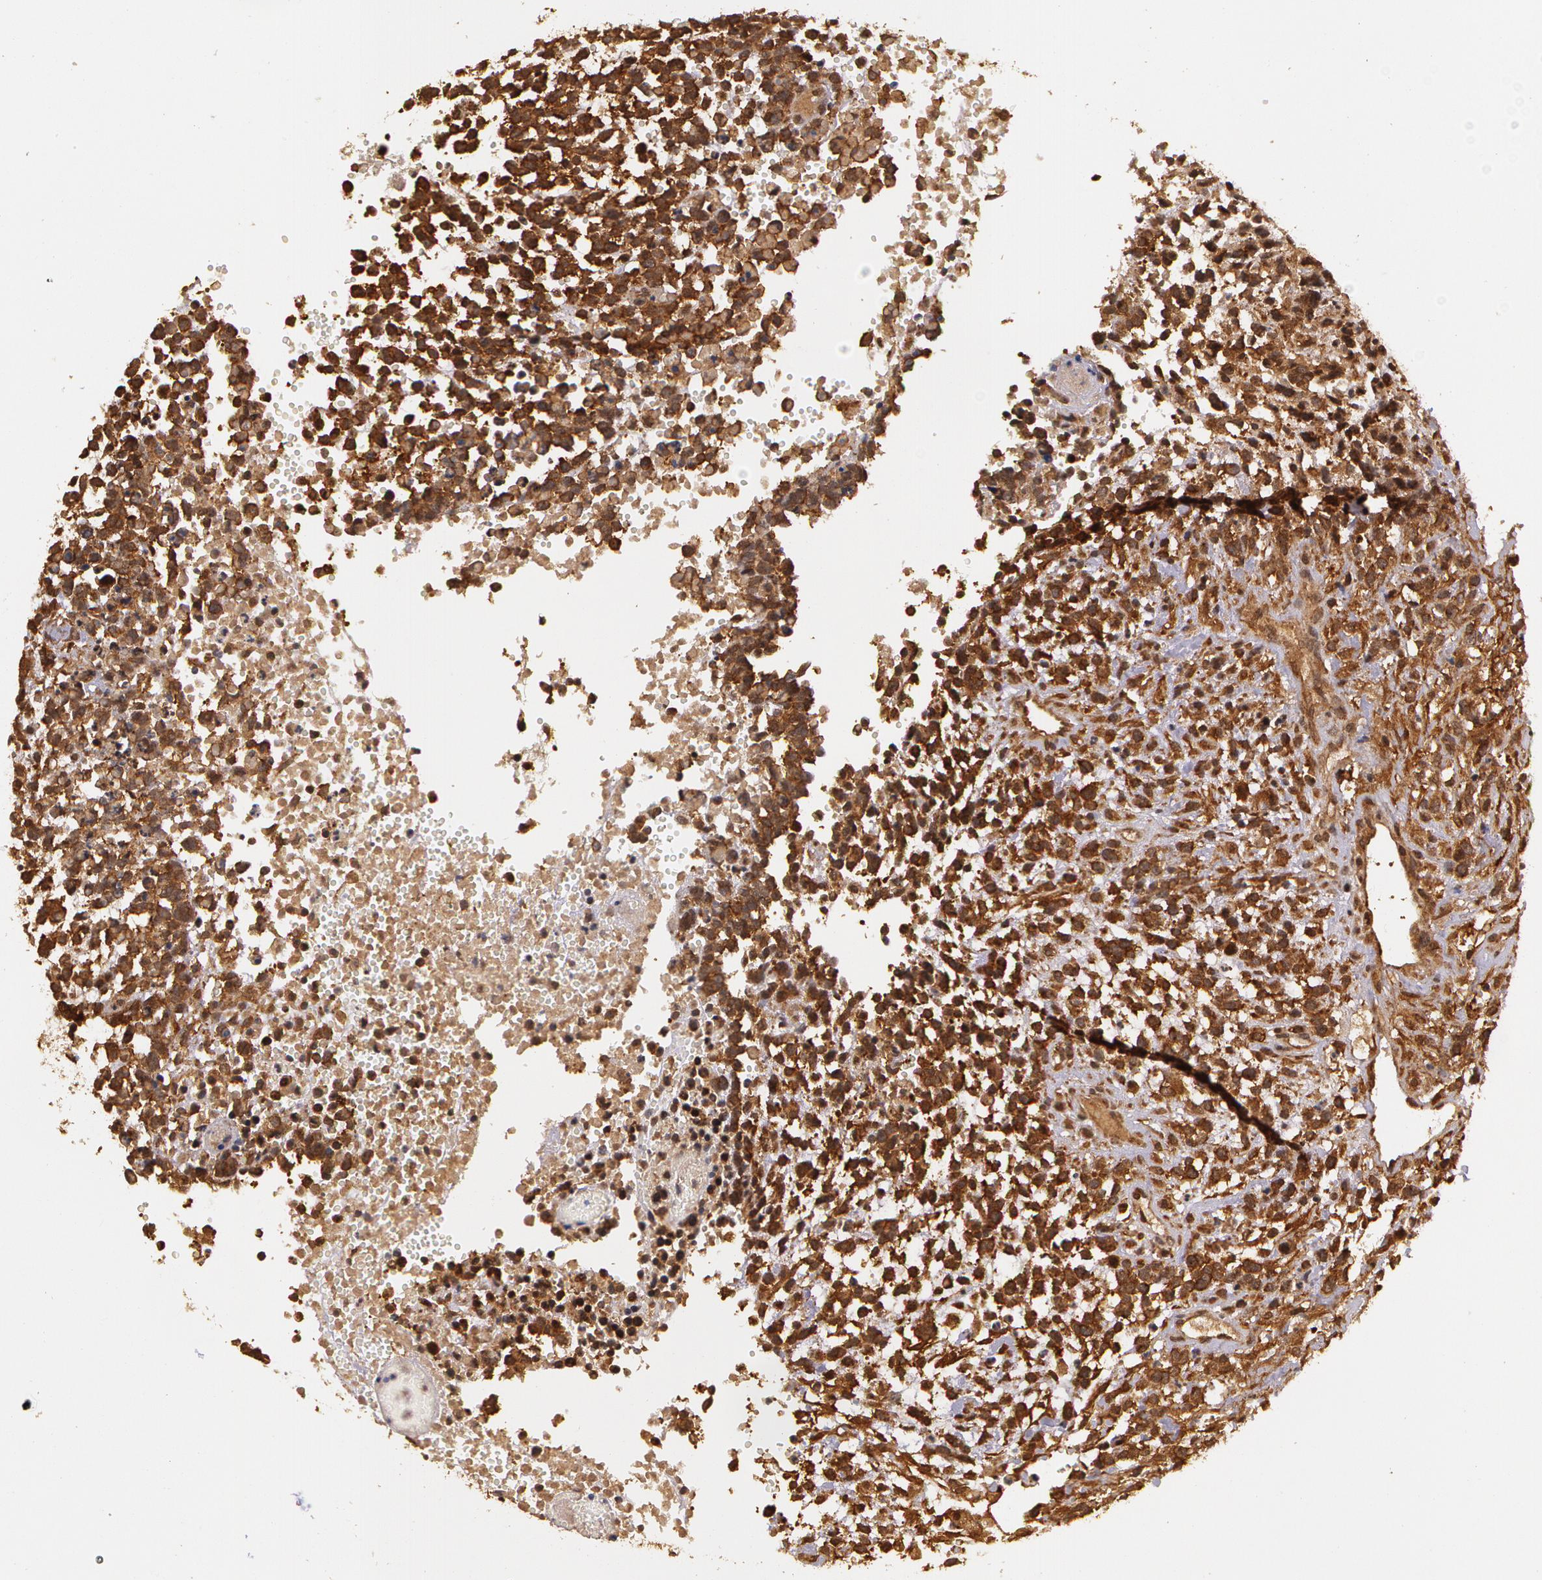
{"staining": {"intensity": "strong", "quantity": ">75%", "location": "cytoplasmic/membranous"}, "tissue": "glioma", "cell_type": "Tumor cells", "image_type": "cancer", "snomed": [{"axis": "morphology", "description": "Glioma, malignant, High grade"}, {"axis": "topography", "description": "Brain"}], "caption": "IHC (DAB) staining of human glioma shows strong cytoplasmic/membranous protein expression in about >75% of tumor cells.", "gene": "ASCC2", "patient": {"sex": "male", "age": 66}}